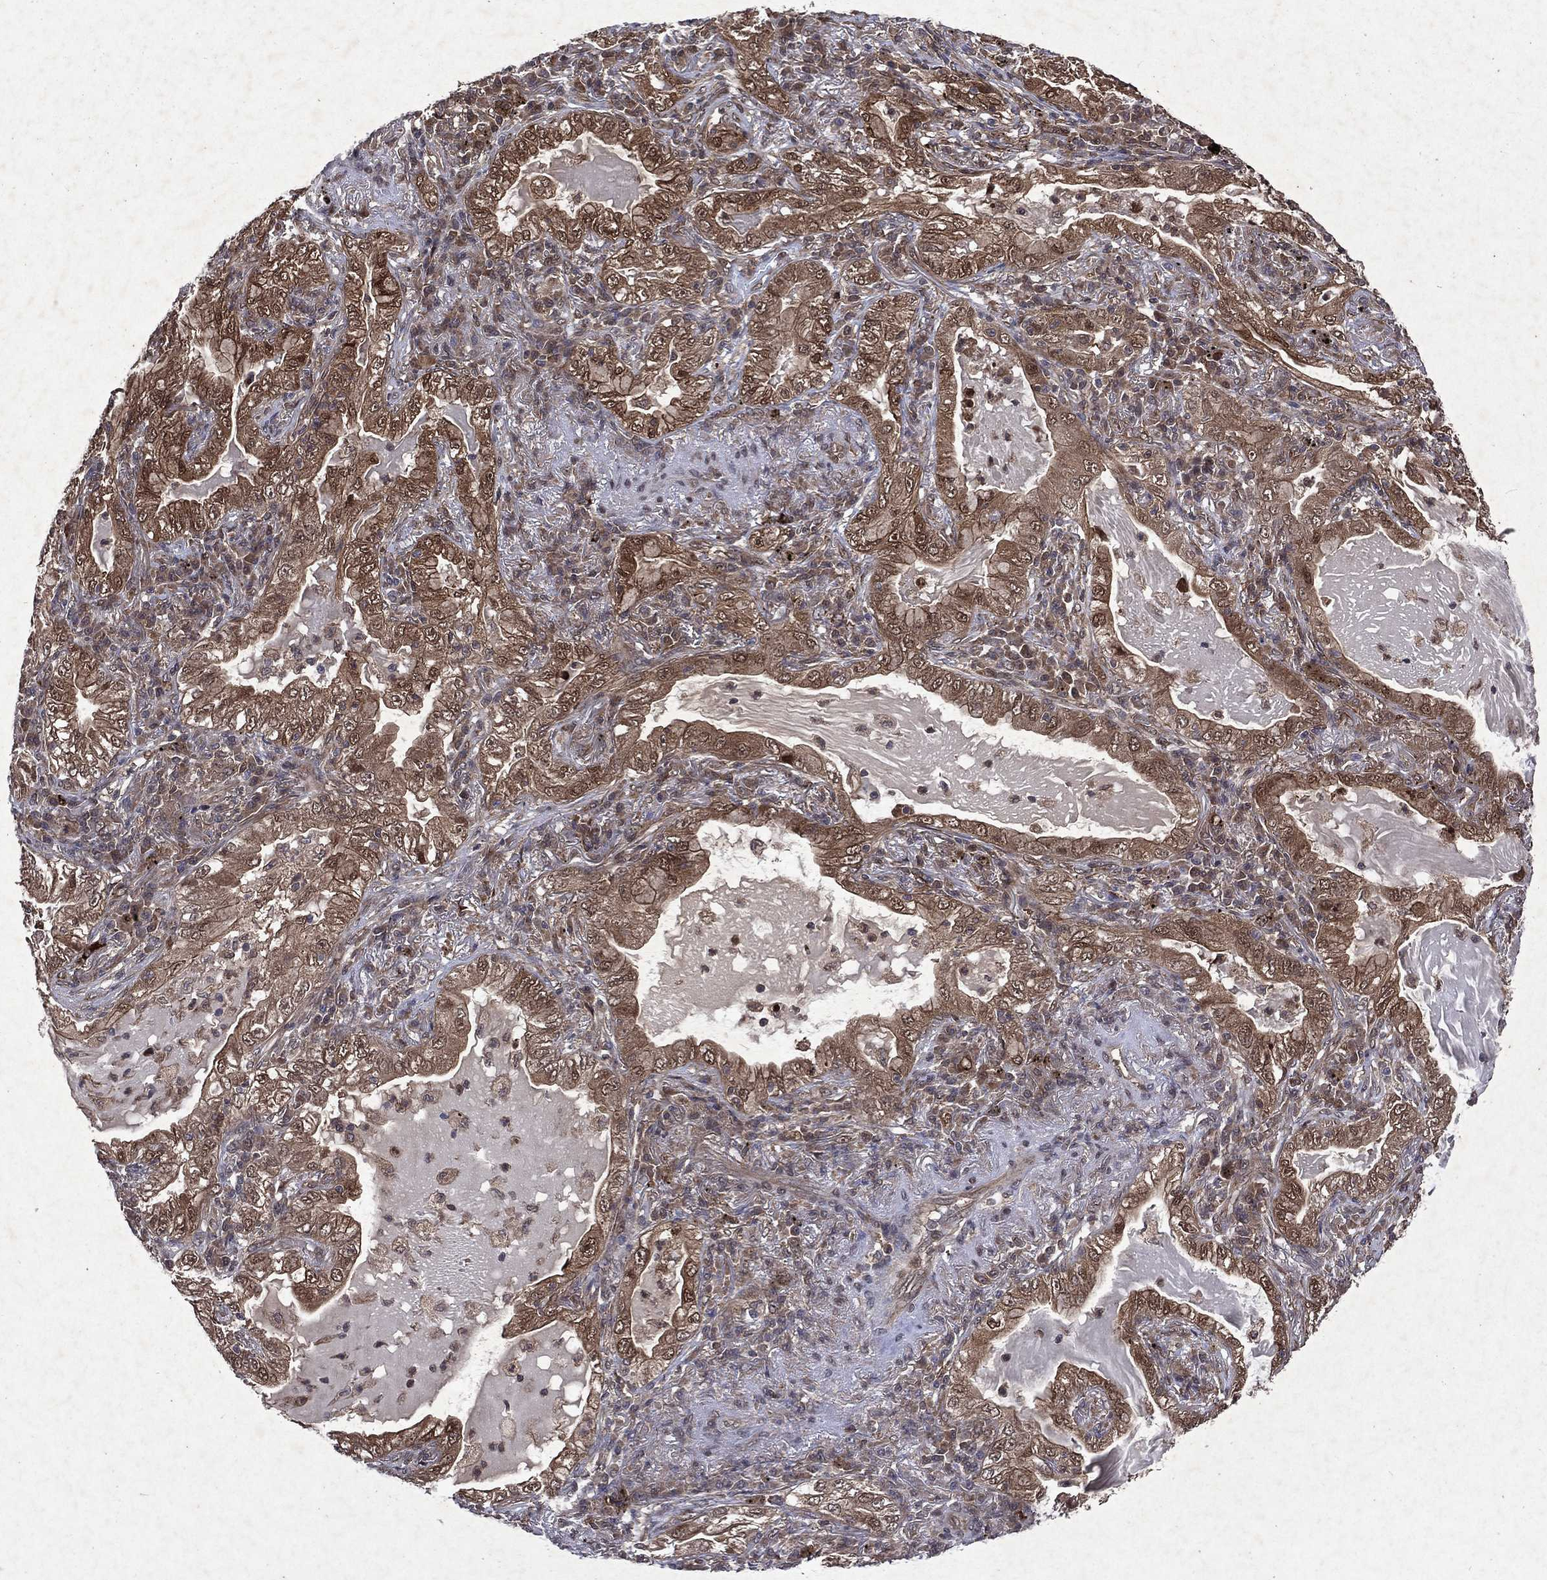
{"staining": {"intensity": "moderate", "quantity": ">75%", "location": "cytoplasmic/membranous"}, "tissue": "lung cancer", "cell_type": "Tumor cells", "image_type": "cancer", "snomed": [{"axis": "morphology", "description": "Adenocarcinoma, NOS"}, {"axis": "topography", "description": "Lung"}], "caption": "IHC staining of lung cancer, which exhibits medium levels of moderate cytoplasmic/membranous positivity in approximately >75% of tumor cells indicating moderate cytoplasmic/membranous protein positivity. The staining was performed using DAB (brown) for protein detection and nuclei were counterstained in hematoxylin (blue).", "gene": "MTAP", "patient": {"sex": "female", "age": 73}}